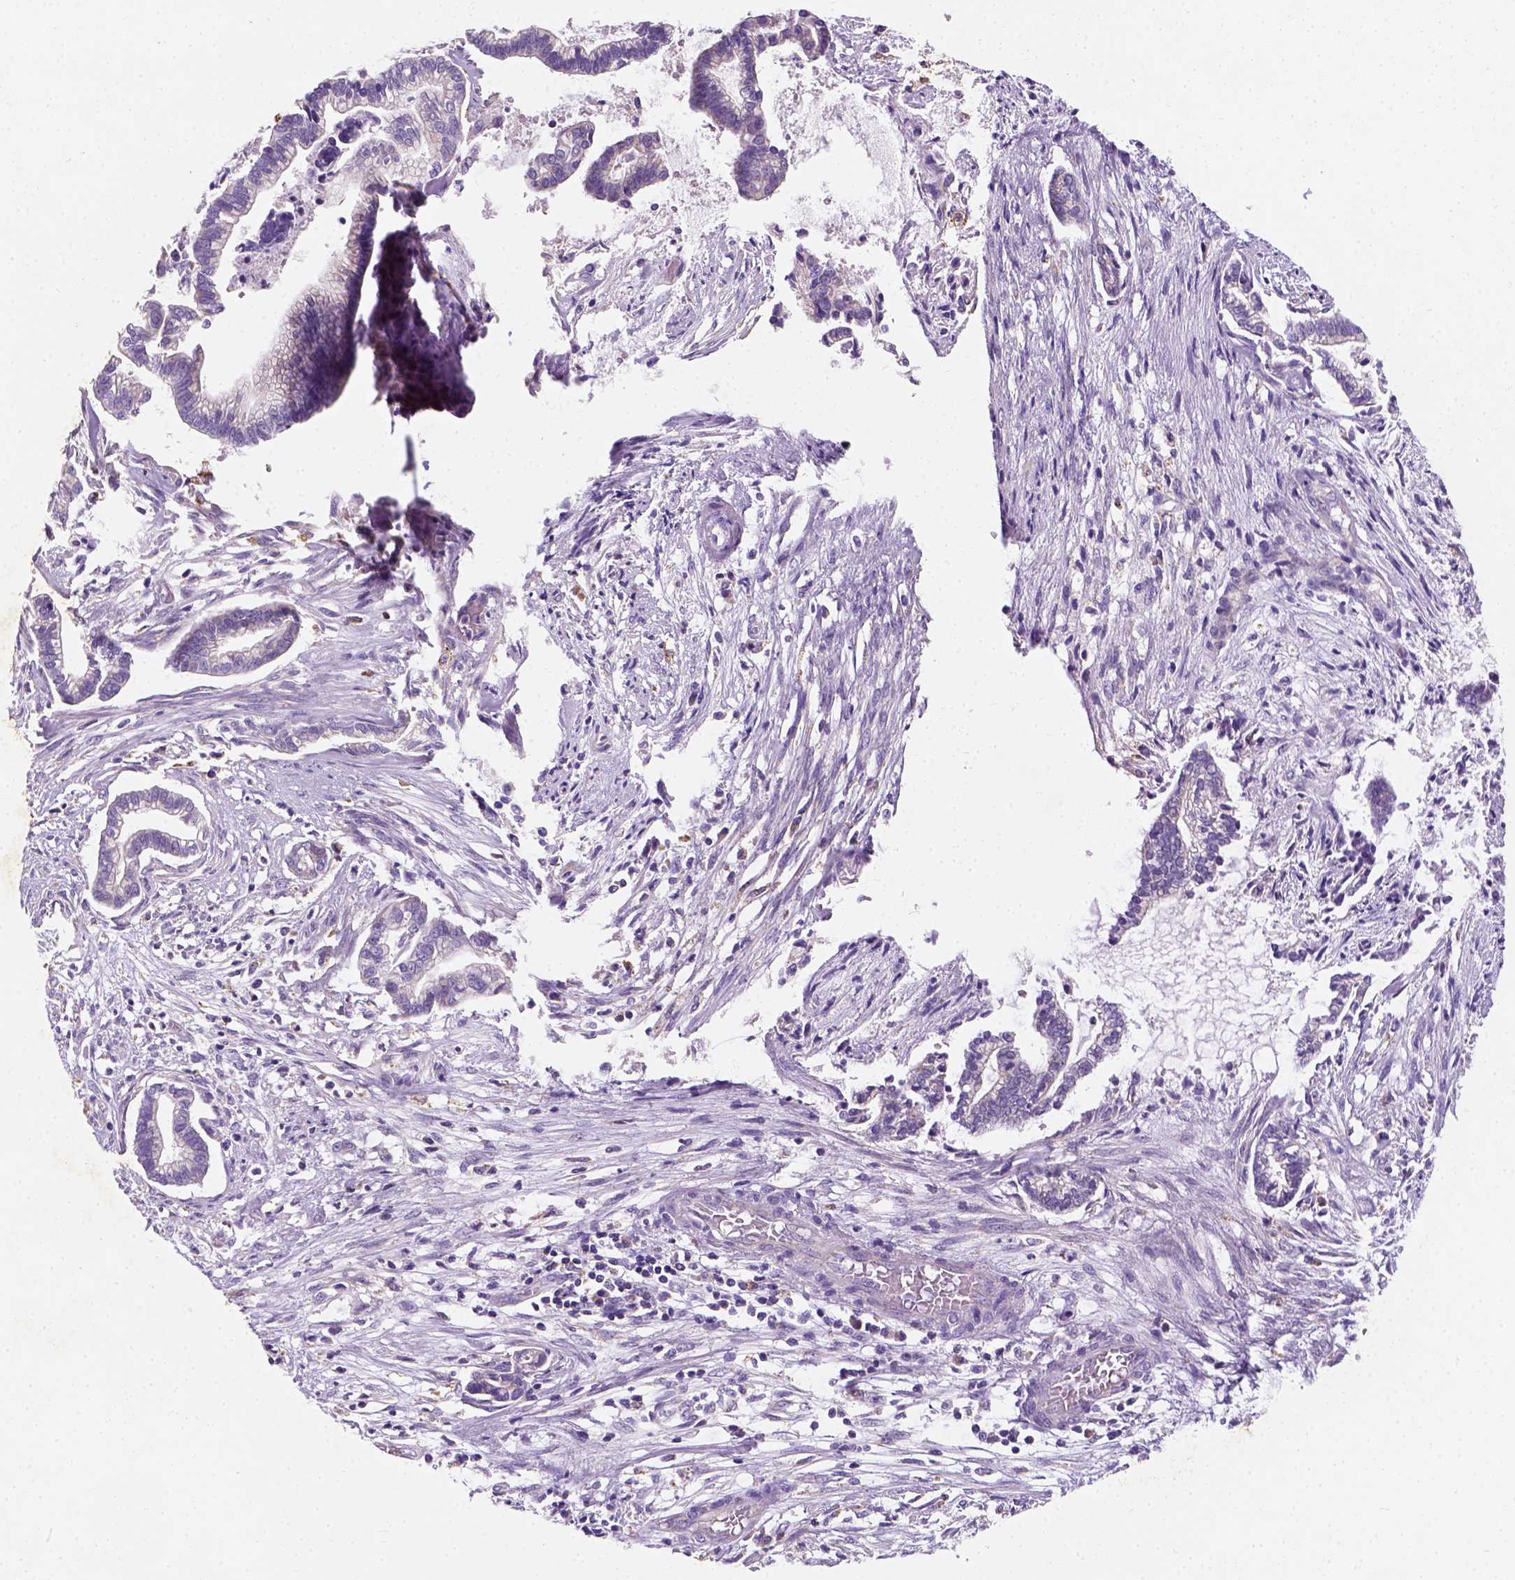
{"staining": {"intensity": "negative", "quantity": "none", "location": "none"}, "tissue": "cervical cancer", "cell_type": "Tumor cells", "image_type": "cancer", "snomed": [{"axis": "morphology", "description": "Adenocarcinoma, NOS"}, {"axis": "topography", "description": "Cervix"}], "caption": "Cervical adenocarcinoma was stained to show a protein in brown. There is no significant staining in tumor cells. (Stains: DAB (3,3'-diaminobenzidine) IHC with hematoxylin counter stain, Microscopy: brightfield microscopy at high magnification).", "gene": "CHODL", "patient": {"sex": "female", "age": 62}}